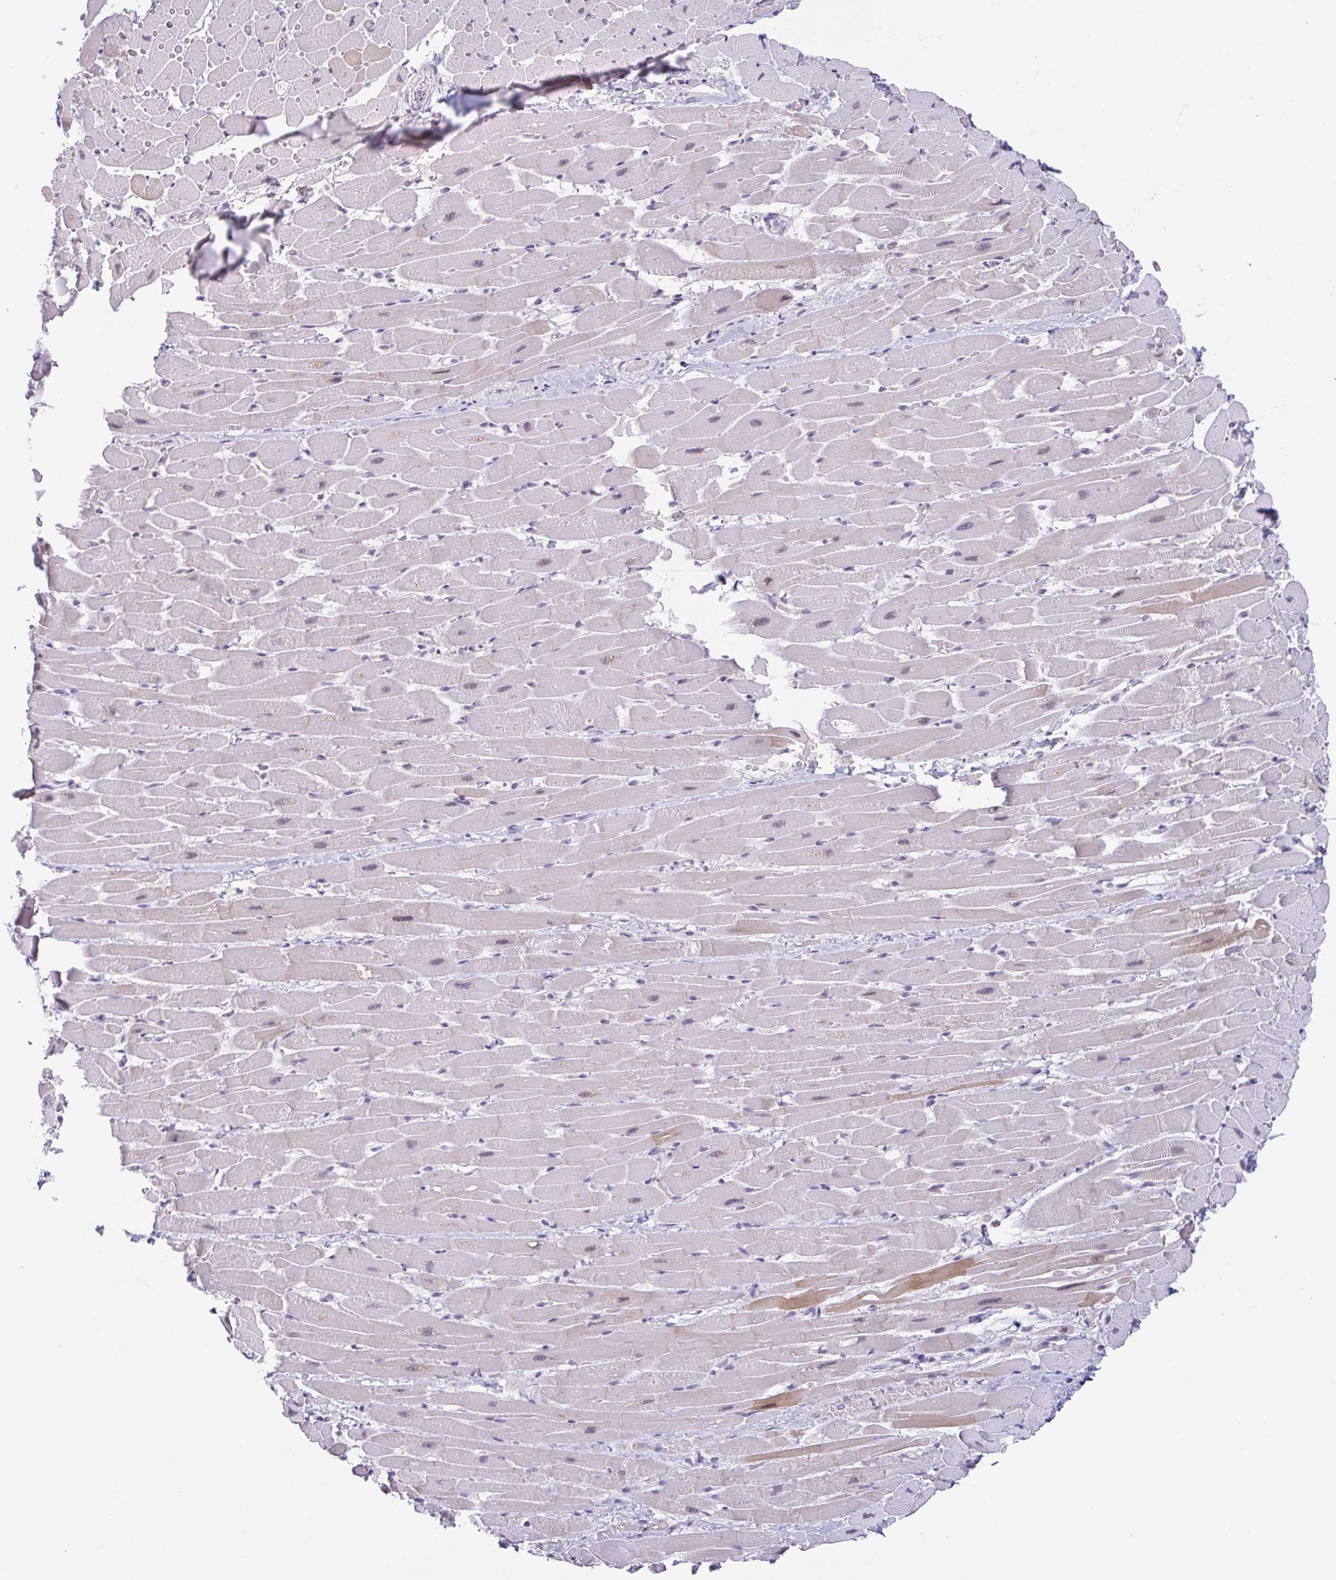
{"staining": {"intensity": "moderate", "quantity": "<25%", "location": "cytoplasmic/membranous,nuclear"}, "tissue": "heart muscle", "cell_type": "Cardiomyocytes", "image_type": "normal", "snomed": [{"axis": "morphology", "description": "Normal tissue, NOS"}, {"axis": "topography", "description": "Heart"}], "caption": "This is a histology image of immunohistochemistry (IHC) staining of unremarkable heart muscle, which shows moderate expression in the cytoplasmic/membranous,nuclear of cardiomyocytes.", "gene": "PLG", "patient": {"sex": "male", "age": 37}}